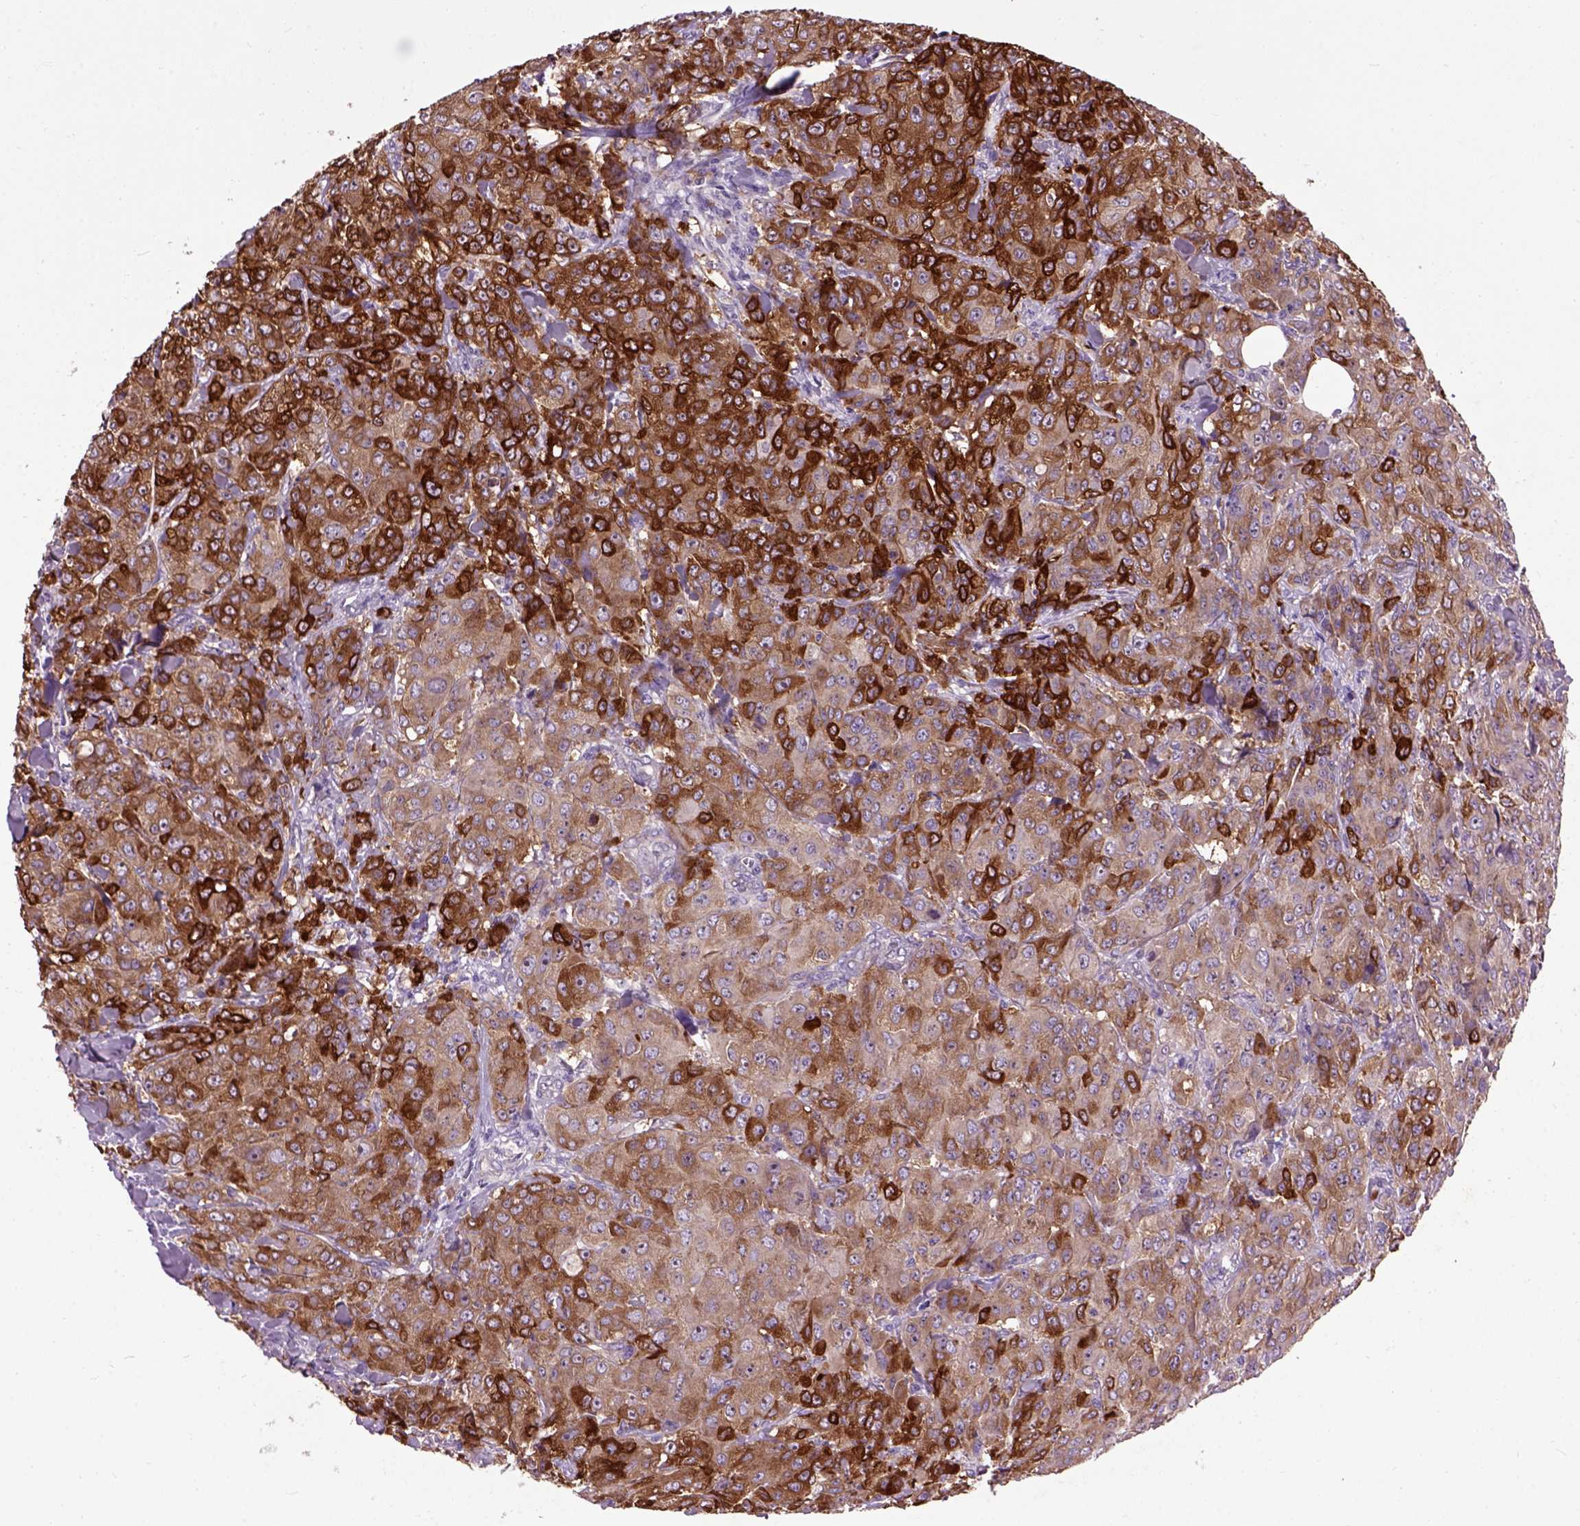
{"staining": {"intensity": "strong", "quantity": ">75%", "location": "cytoplasmic/membranous"}, "tissue": "breast cancer", "cell_type": "Tumor cells", "image_type": "cancer", "snomed": [{"axis": "morphology", "description": "Duct carcinoma"}, {"axis": "topography", "description": "Breast"}], "caption": "Protein analysis of invasive ductal carcinoma (breast) tissue shows strong cytoplasmic/membranous staining in about >75% of tumor cells. (Stains: DAB (3,3'-diaminobenzidine) in brown, nuclei in blue, Microscopy: brightfield microscopy at high magnification).", "gene": "MAPT", "patient": {"sex": "female", "age": 43}}